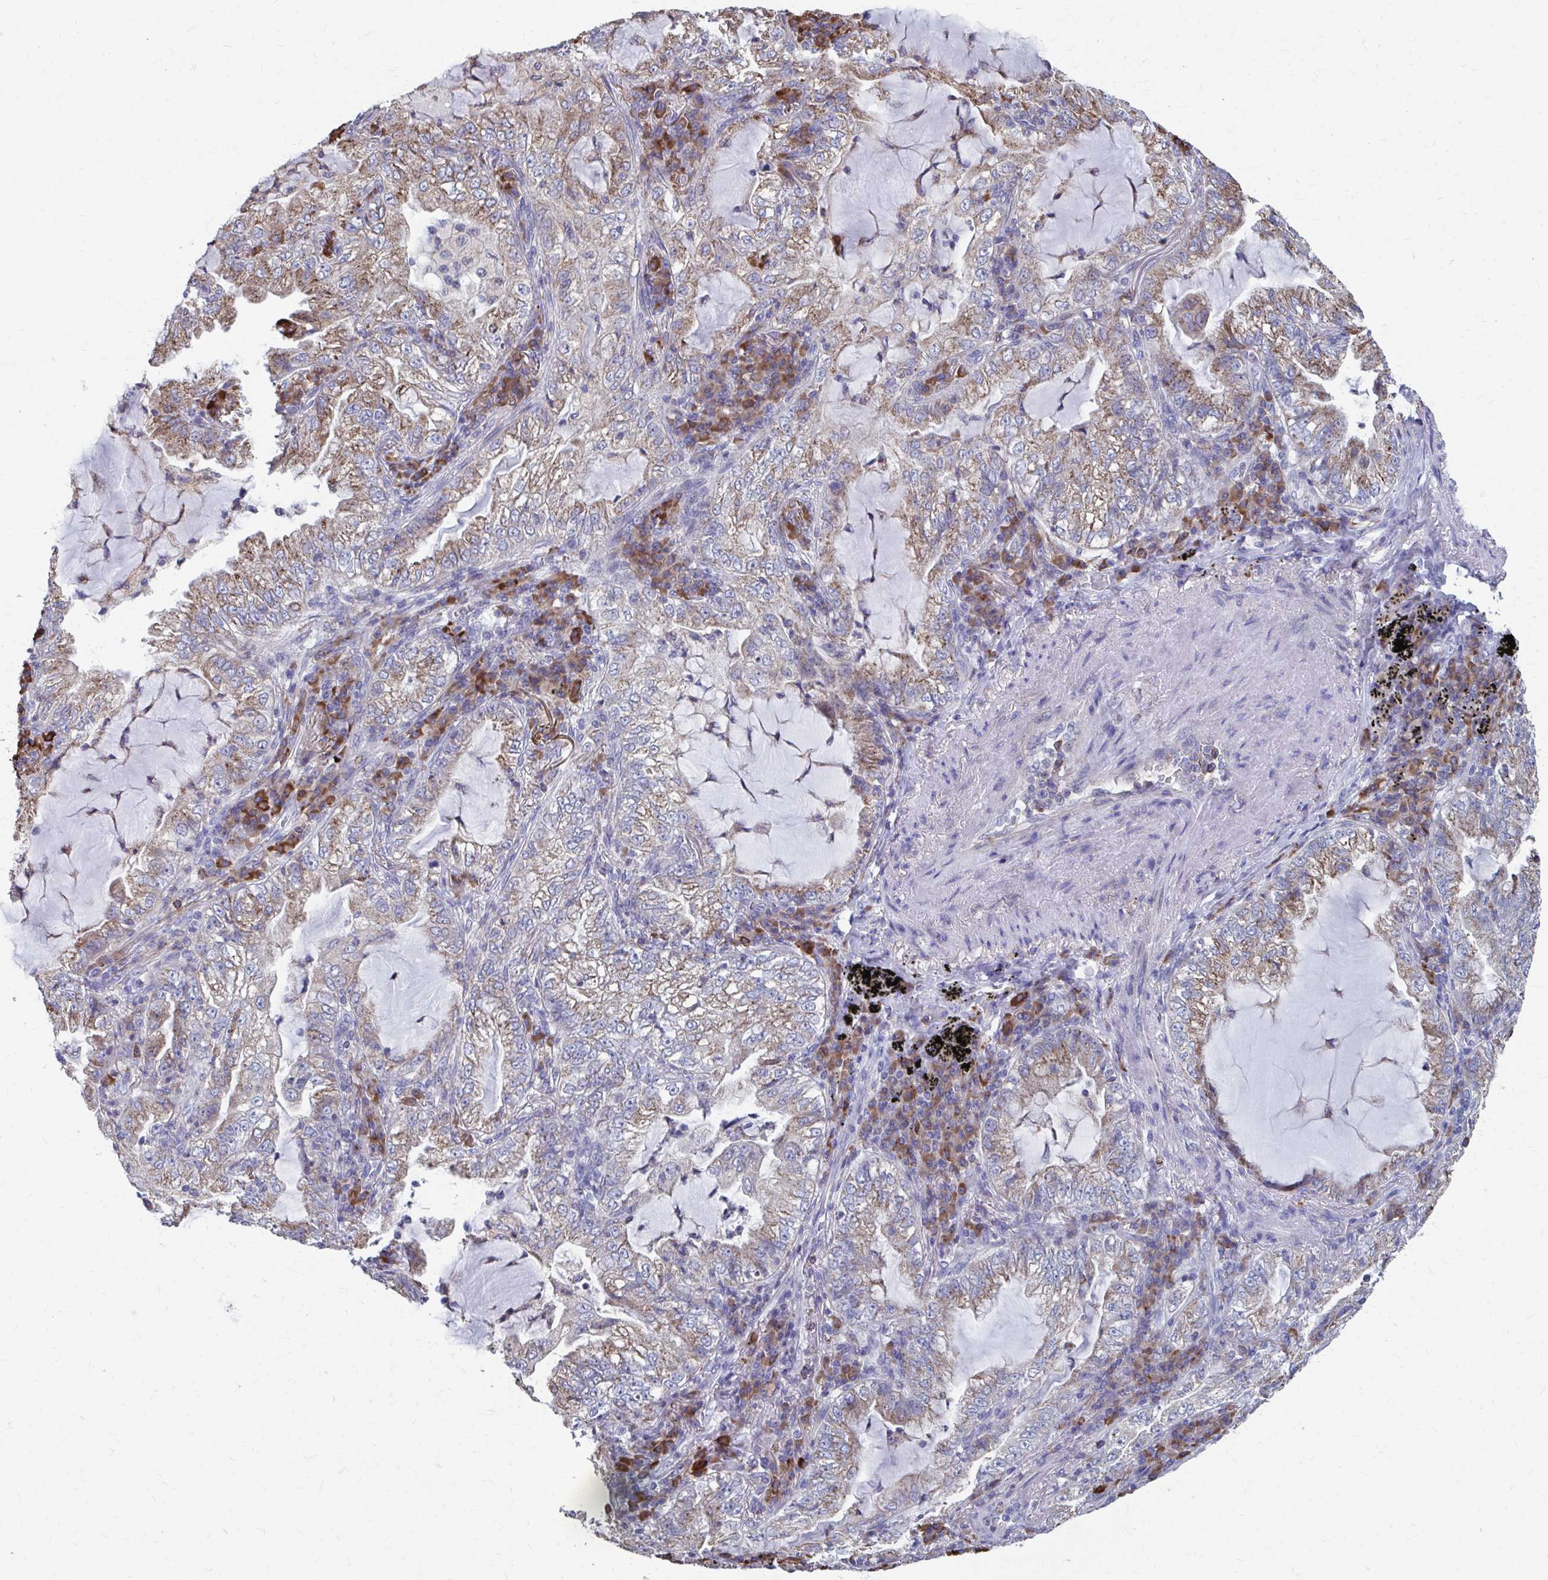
{"staining": {"intensity": "weak", "quantity": ">75%", "location": "cytoplasmic/membranous"}, "tissue": "lung cancer", "cell_type": "Tumor cells", "image_type": "cancer", "snomed": [{"axis": "morphology", "description": "Adenocarcinoma, NOS"}, {"axis": "topography", "description": "Lung"}], "caption": "Immunohistochemistry (DAB) staining of lung adenocarcinoma exhibits weak cytoplasmic/membranous protein positivity in approximately >75% of tumor cells.", "gene": "FKBP2", "patient": {"sex": "female", "age": 73}}